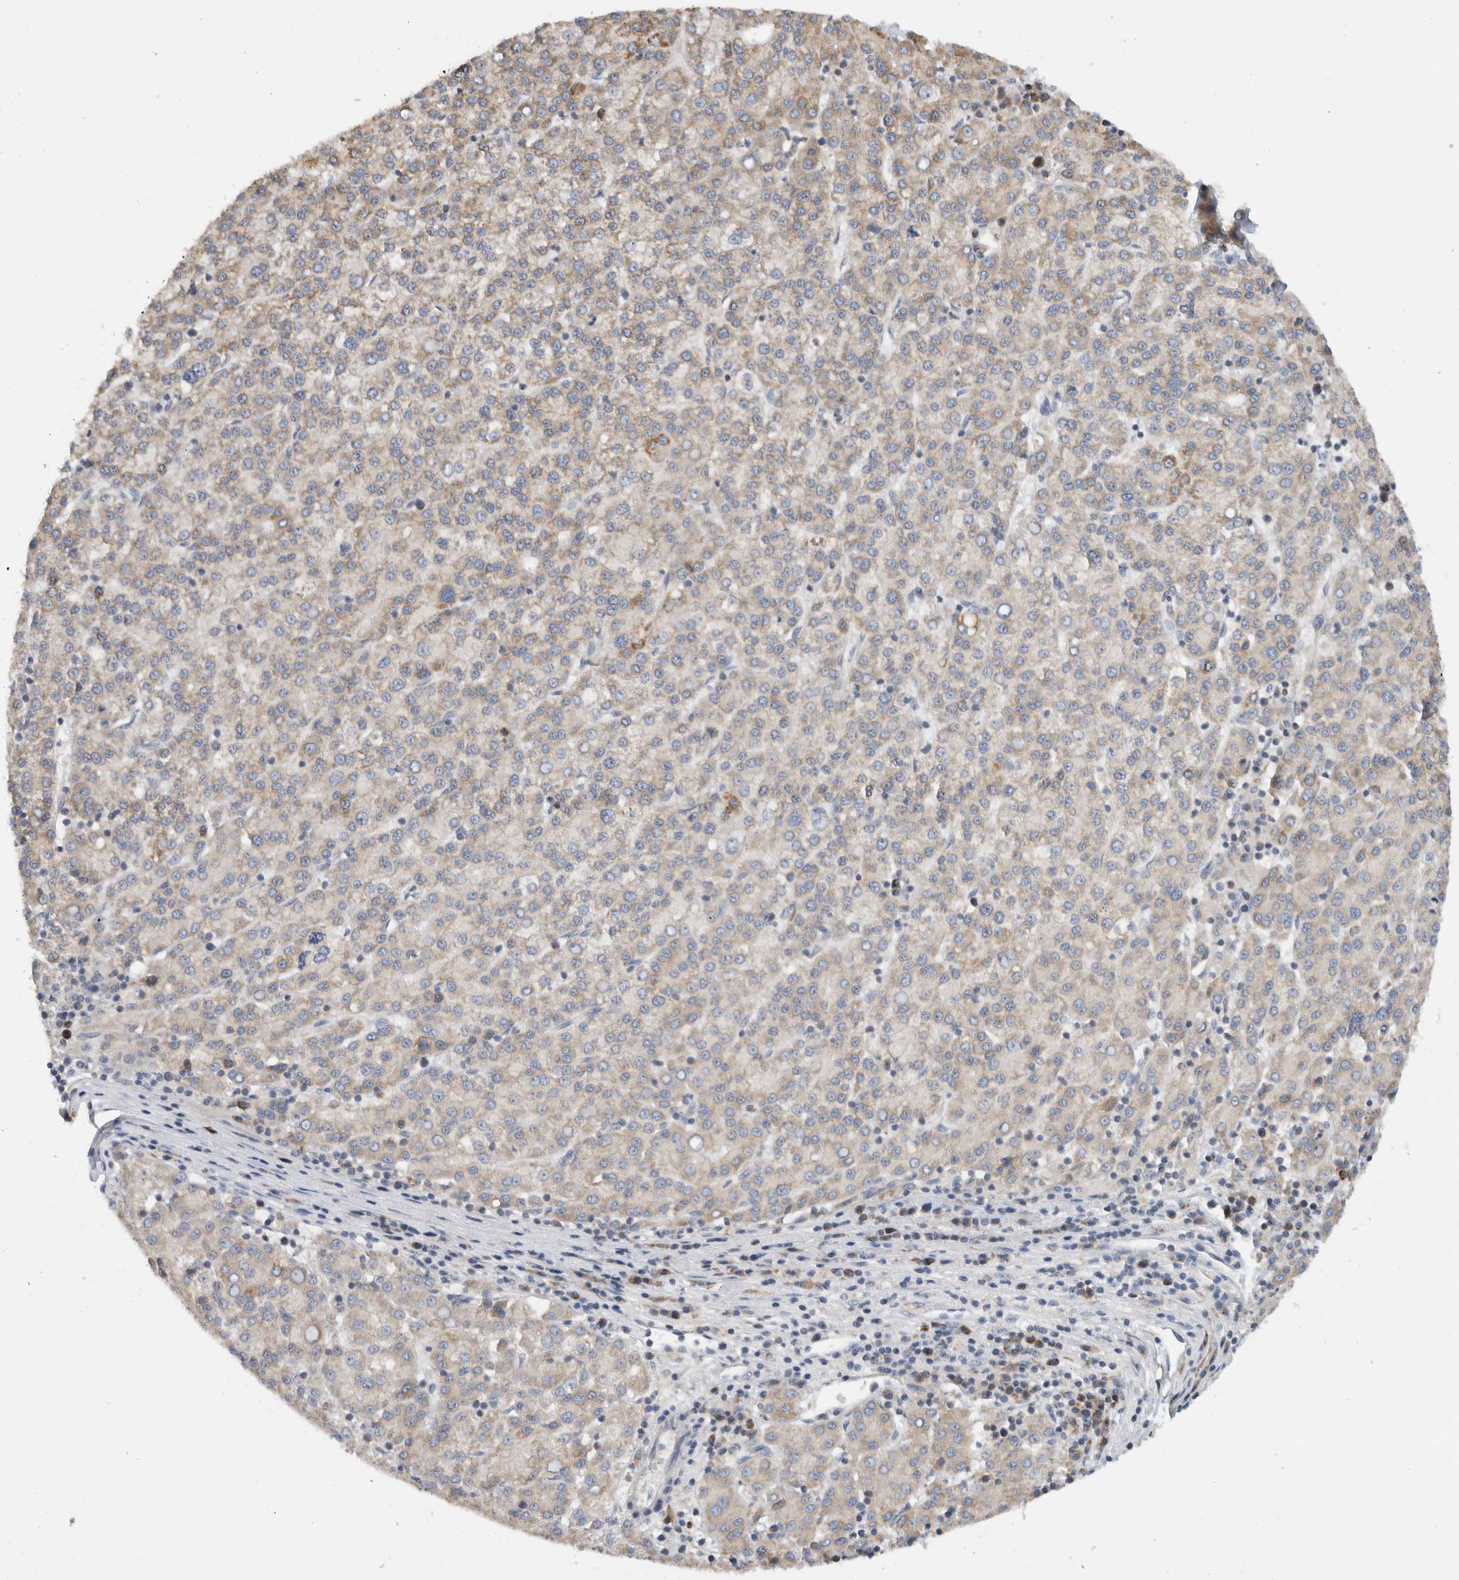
{"staining": {"intensity": "weak", "quantity": "<25%", "location": "cytoplasmic/membranous"}, "tissue": "liver cancer", "cell_type": "Tumor cells", "image_type": "cancer", "snomed": [{"axis": "morphology", "description": "Carcinoma, Hepatocellular, NOS"}, {"axis": "topography", "description": "Liver"}], "caption": "Immunohistochemical staining of human hepatocellular carcinoma (liver) displays no significant expression in tumor cells. The staining was performed using DAB (3,3'-diaminobenzidine) to visualize the protein expression in brown, while the nuclei were stained in blue with hematoxylin (Magnification: 20x).", "gene": "AMPD1", "patient": {"sex": "female", "age": 58}}